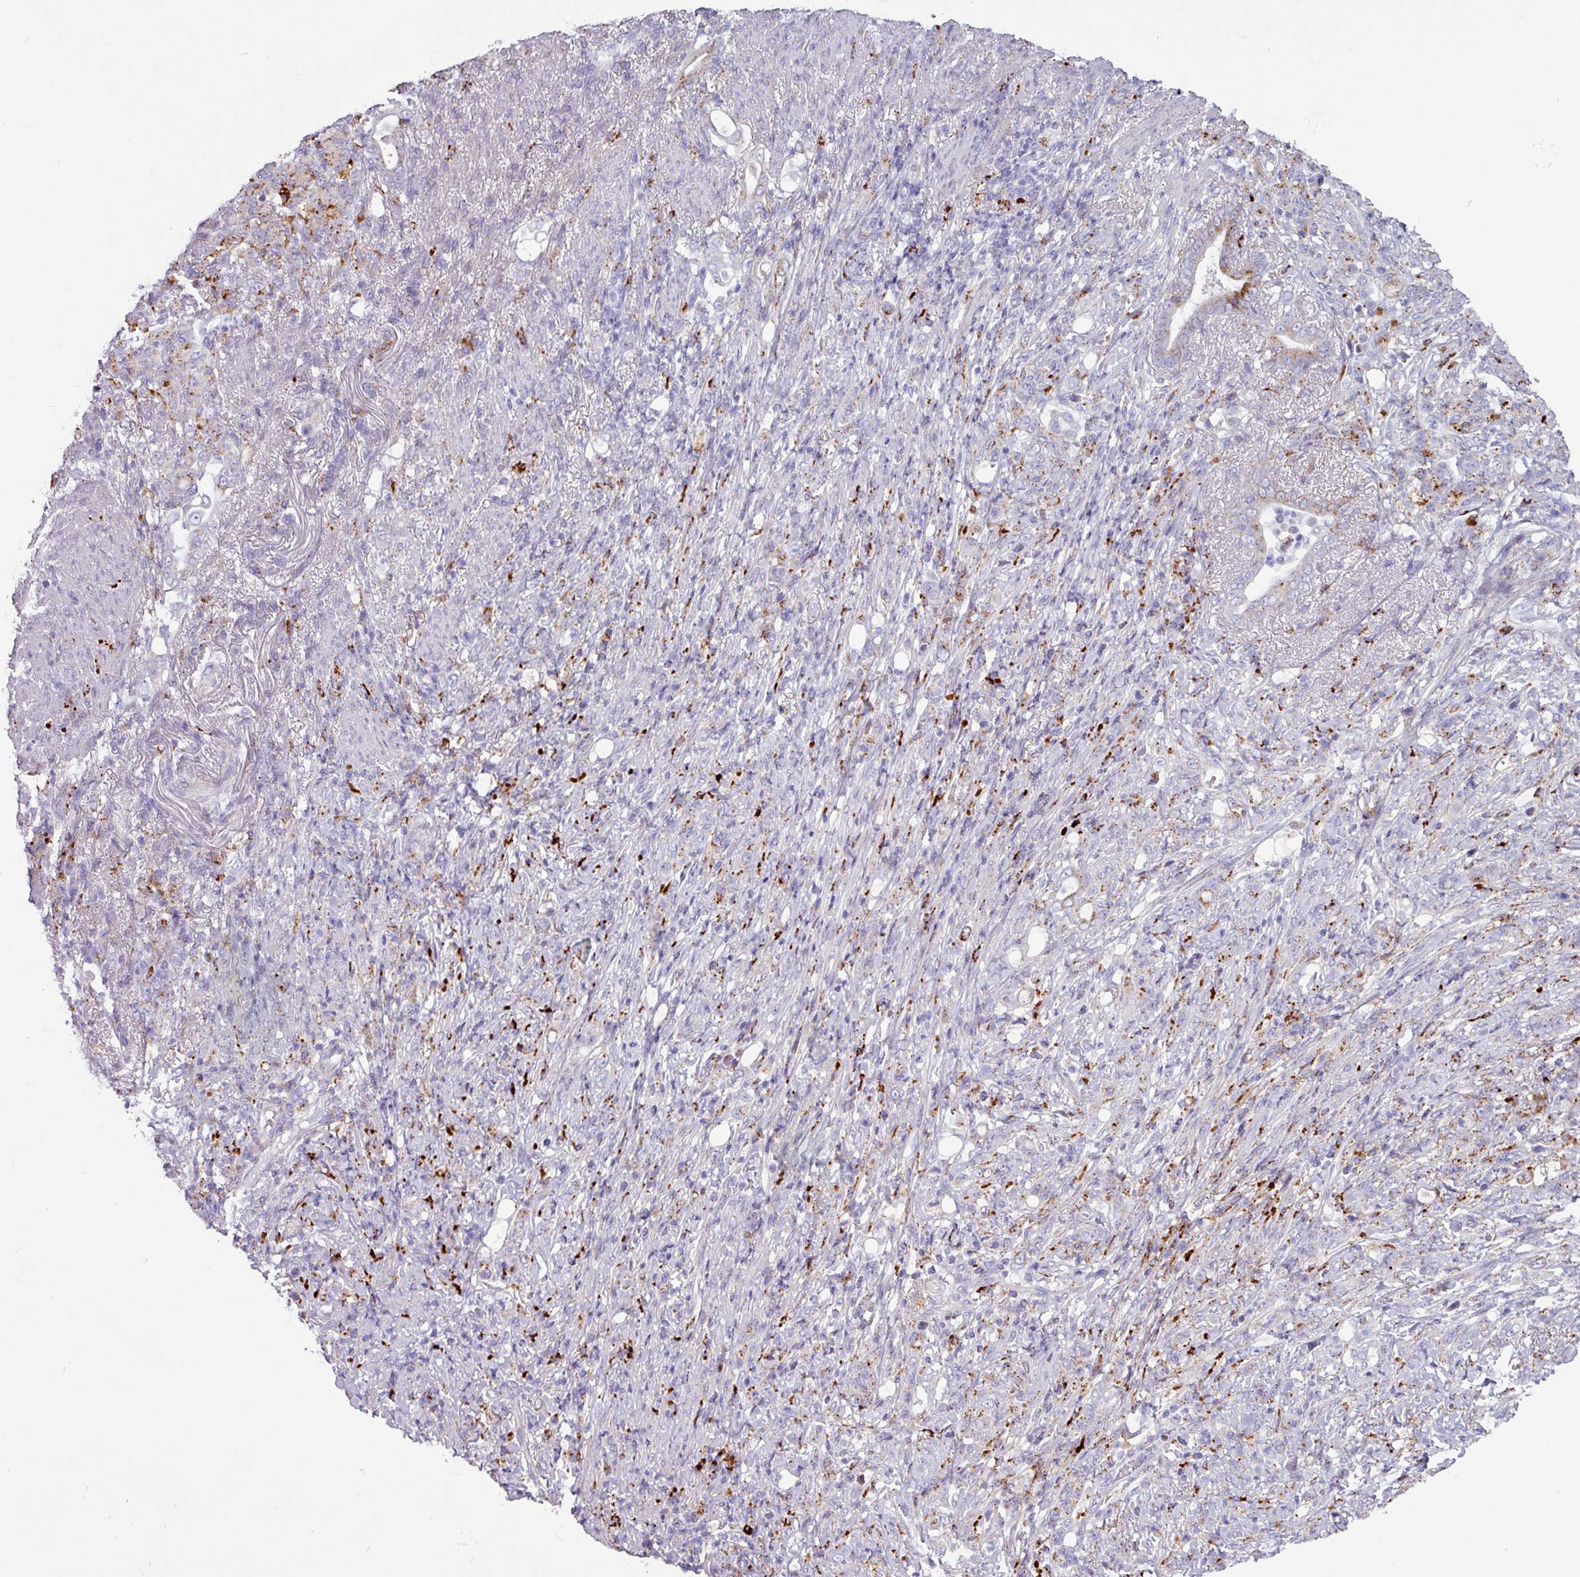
{"staining": {"intensity": "moderate", "quantity": "<25%", "location": "cytoplasmic/membranous"}, "tissue": "stomach cancer", "cell_type": "Tumor cells", "image_type": "cancer", "snomed": [{"axis": "morphology", "description": "Normal tissue, NOS"}, {"axis": "morphology", "description": "Adenocarcinoma, NOS"}, {"axis": "topography", "description": "Stomach"}], "caption": "Moderate cytoplasmic/membranous expression for a protein is appreciated in approximately <25% of tumor cells of adenocarcinoma (stomach) using immunohistochemistry (IHC).", "gene": "AMIGO2", "patient": {"sex": "female", "age": 79}}